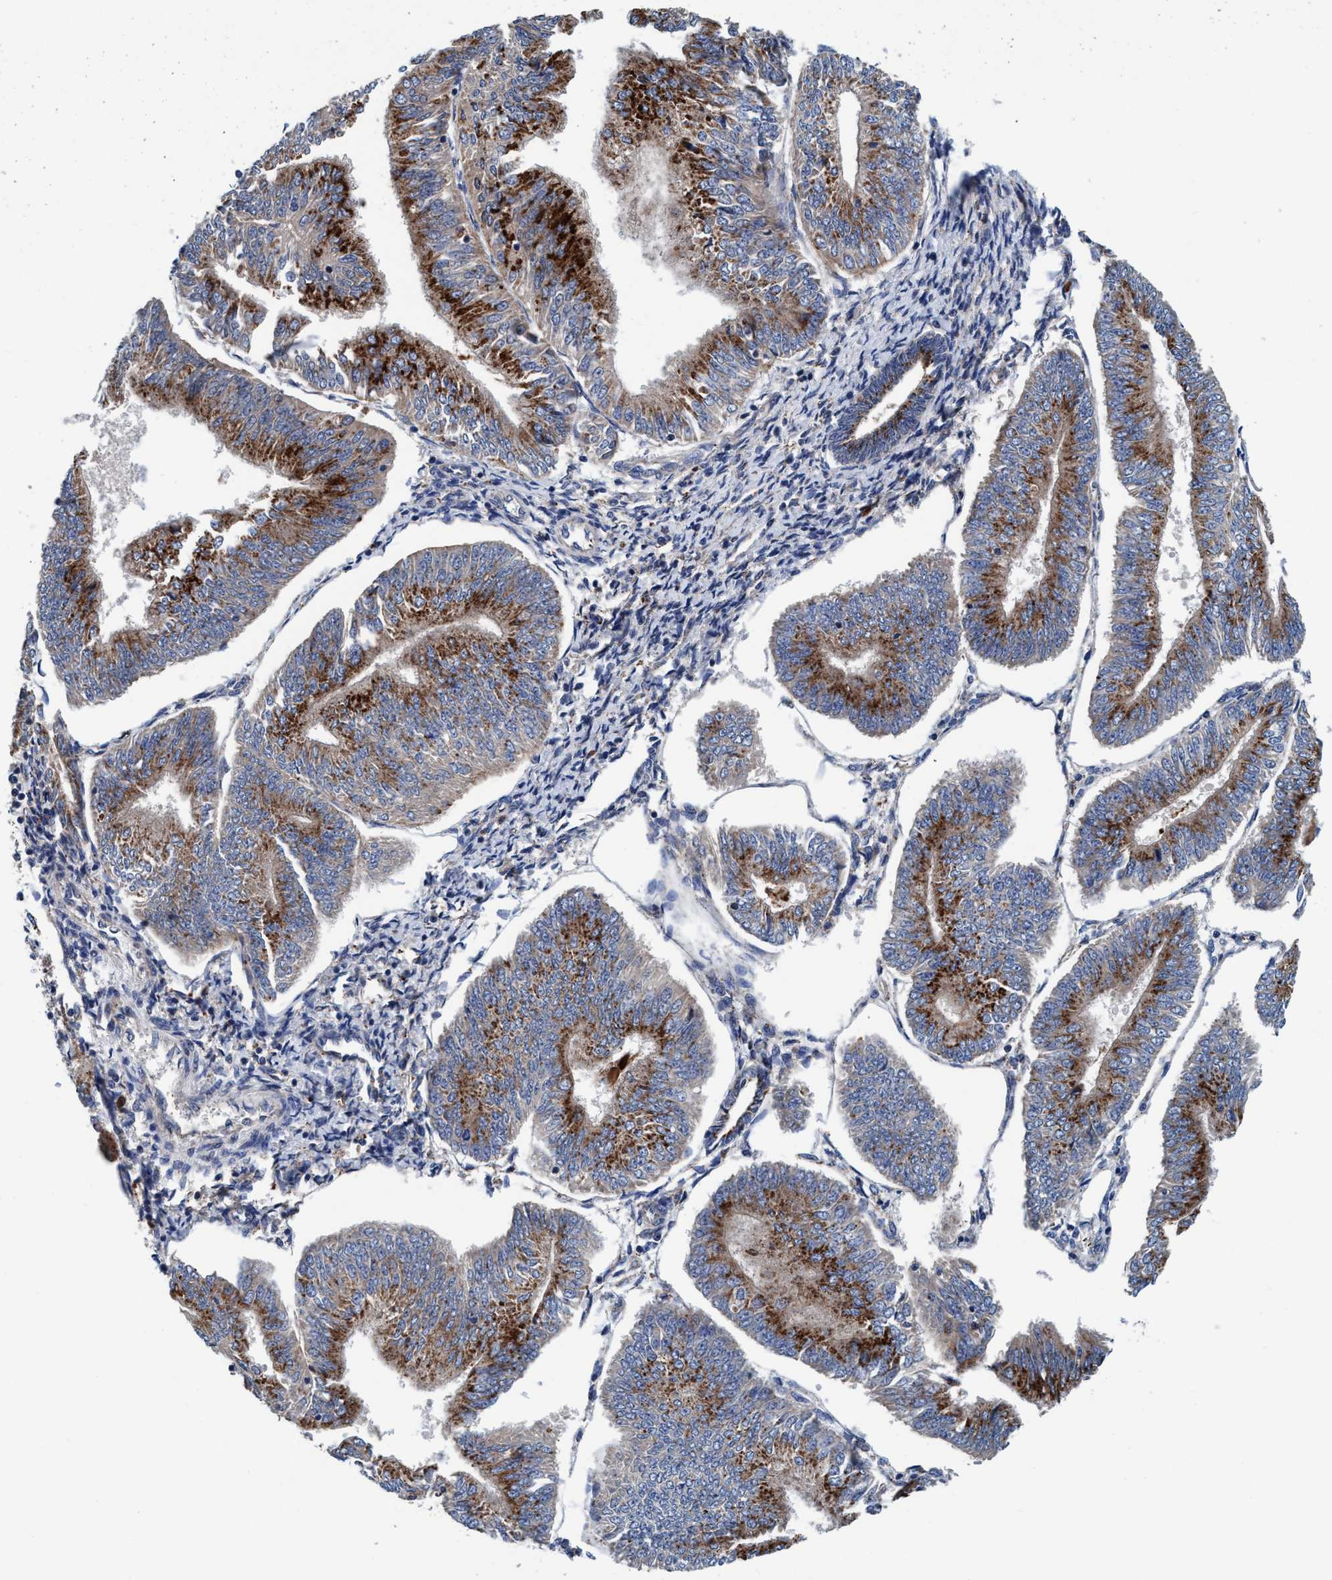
{"staining": {"intensity": "strong", "quantity": ">75%", "location": "cytoplasmic/membranous"}, "tissue": "endometrial cancer", "cell_type": "Tumor cells", "image_type": "cancer", "snomed": [{"axis": "morphology", "description": "Adenocarcinoma, NOS"}, {"axis": "topography", "description": "Endometrium"}], "caption": "Human endometrial cancer (adenocarcinoma) stained with a protein marker demonstrates strong staining in tumor cells.", "gene": "ENDOG", "patient": {"sex": "female", "age": 58}}